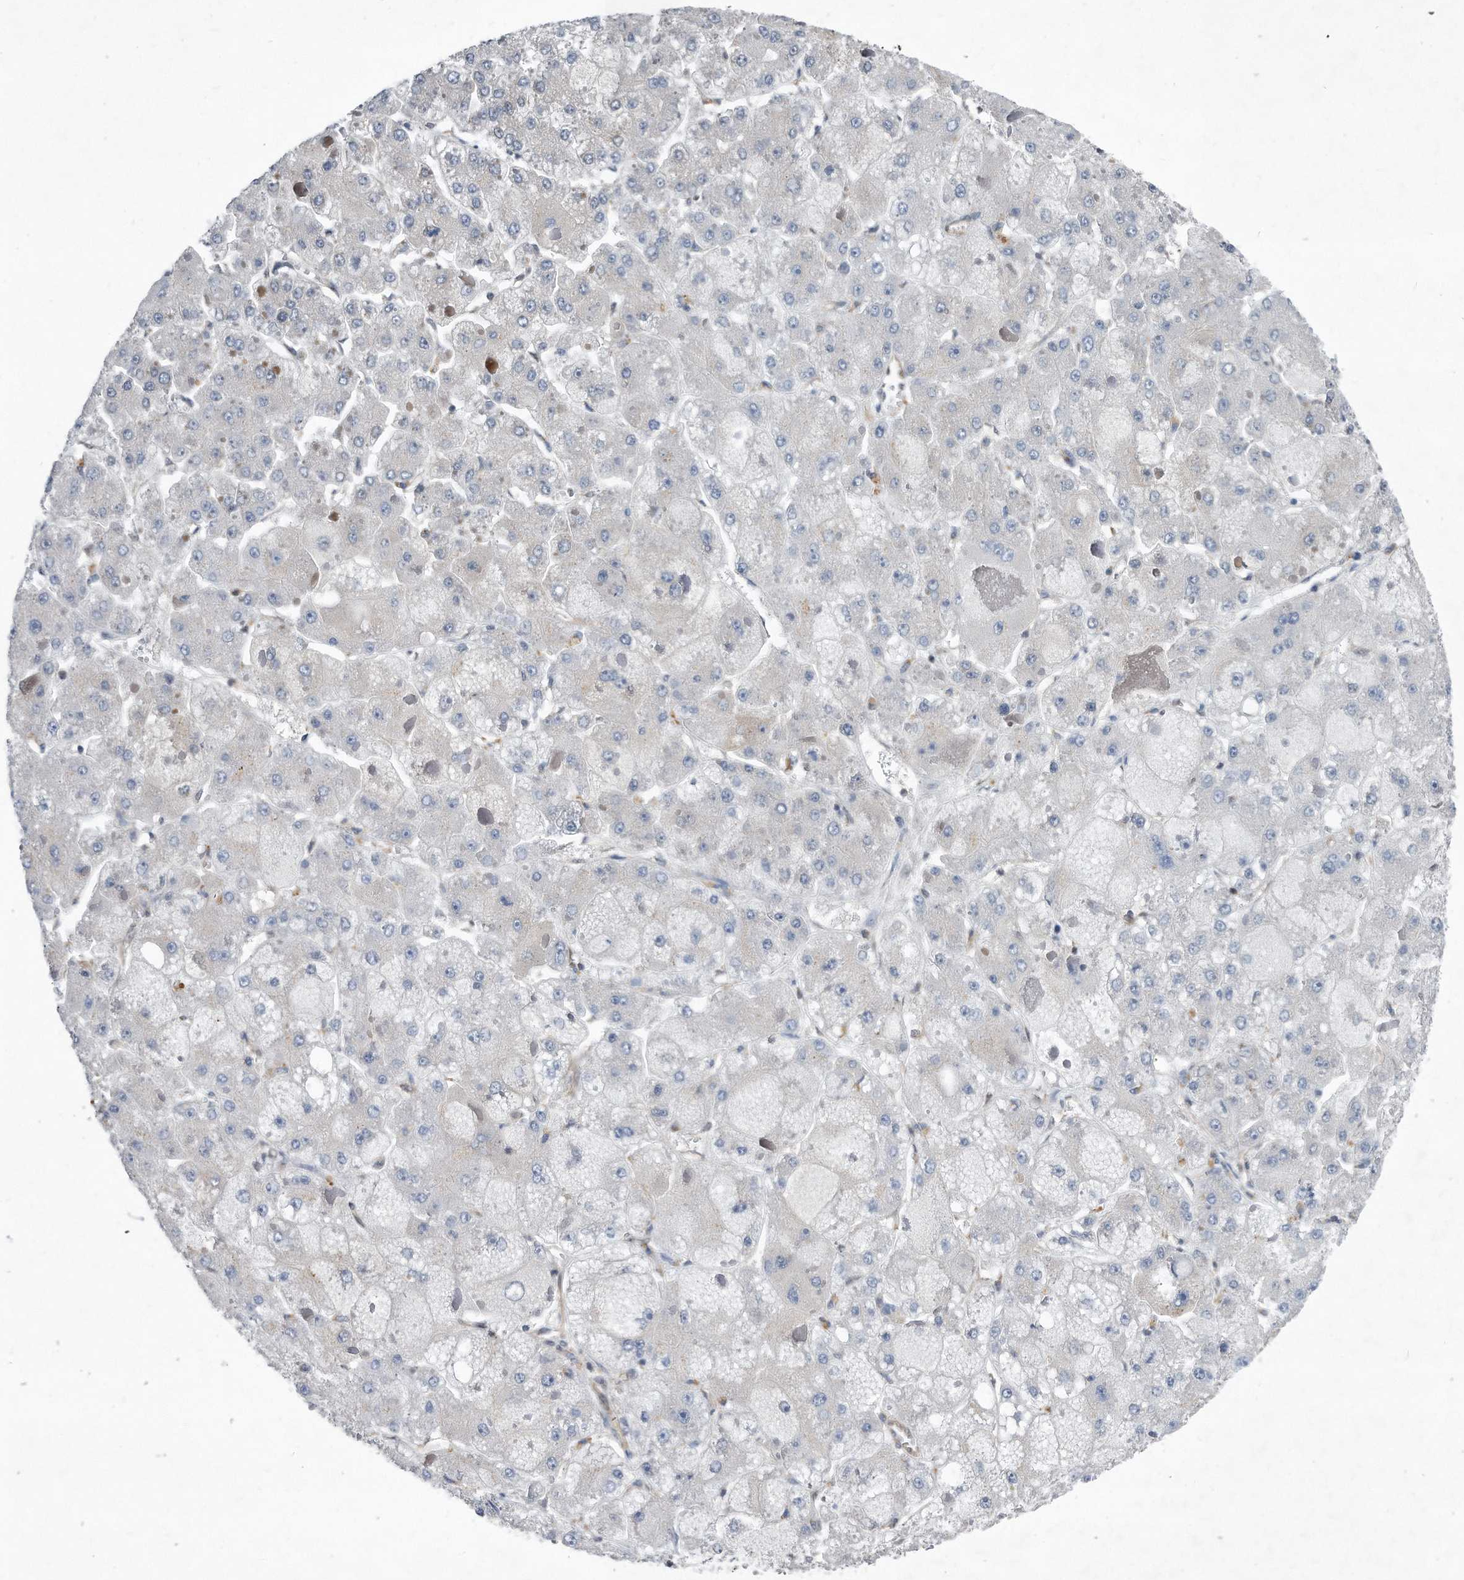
{"staining": {"intensity": "negative", "quantity": "none", "location": "none"}, "tissue": "liver cancer", "cell_type": "Tumor cells", "image_type": "cancer", "snomed": [{"axis": "morphology", "description": "Carcinoma, Hepatocellular, NOS"}, {"axis": "topography", "description": "Liver"}], "caption": "Immunohistochemistry photomicrograph of human liver cancer (hepatocellular carcinoma) stained for a protein (brown), which reveals no positivity in tumor cells.", "gene": "MAP2K6", "patient": {"sex": "female", "age": 73}}